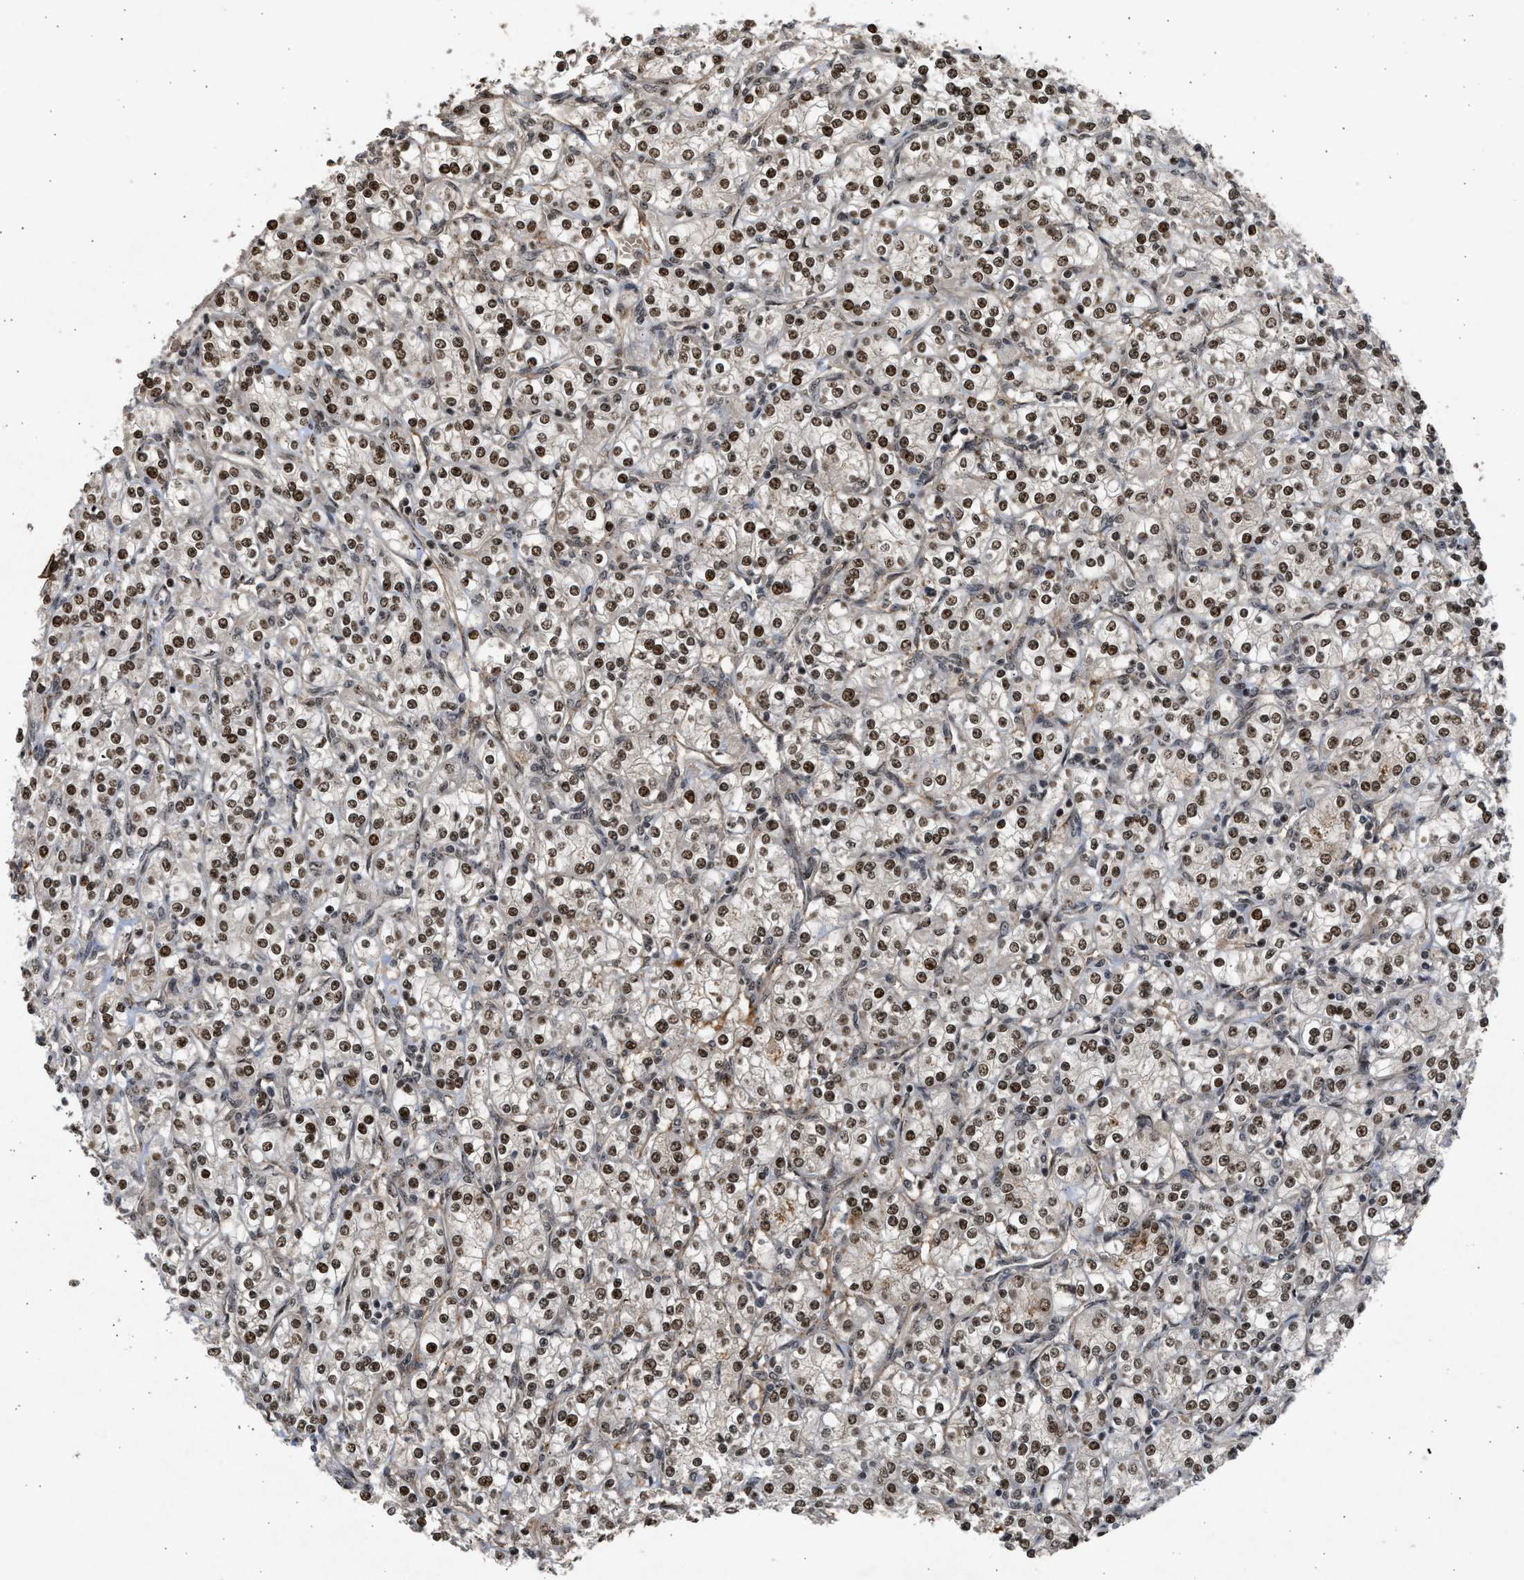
{"staining": {"intensity": "moderate", "quantity": ">75%", "location": "nuclear"}, "tissue": "renal cancer", "cell_type": "Tumor cells", "image_type": "cancer", "snomed": [{"axis": "morphology", "description": "Adenocarcinoma, NOS"}, {"axis": "topography", "description": "Kidney"}], "caption": "Brown immunohistochemical staining in renal cancer (adenocarcinoma) exhibits moderate nuclear staining in approximately >75% of tumor cells. Using DAB (brown) and hematoxylin (blue) stains, captured at high magnification using brightfield microscopy.", "gene": "TFDP2", "patient": {"sex": "male", "age": 77}}